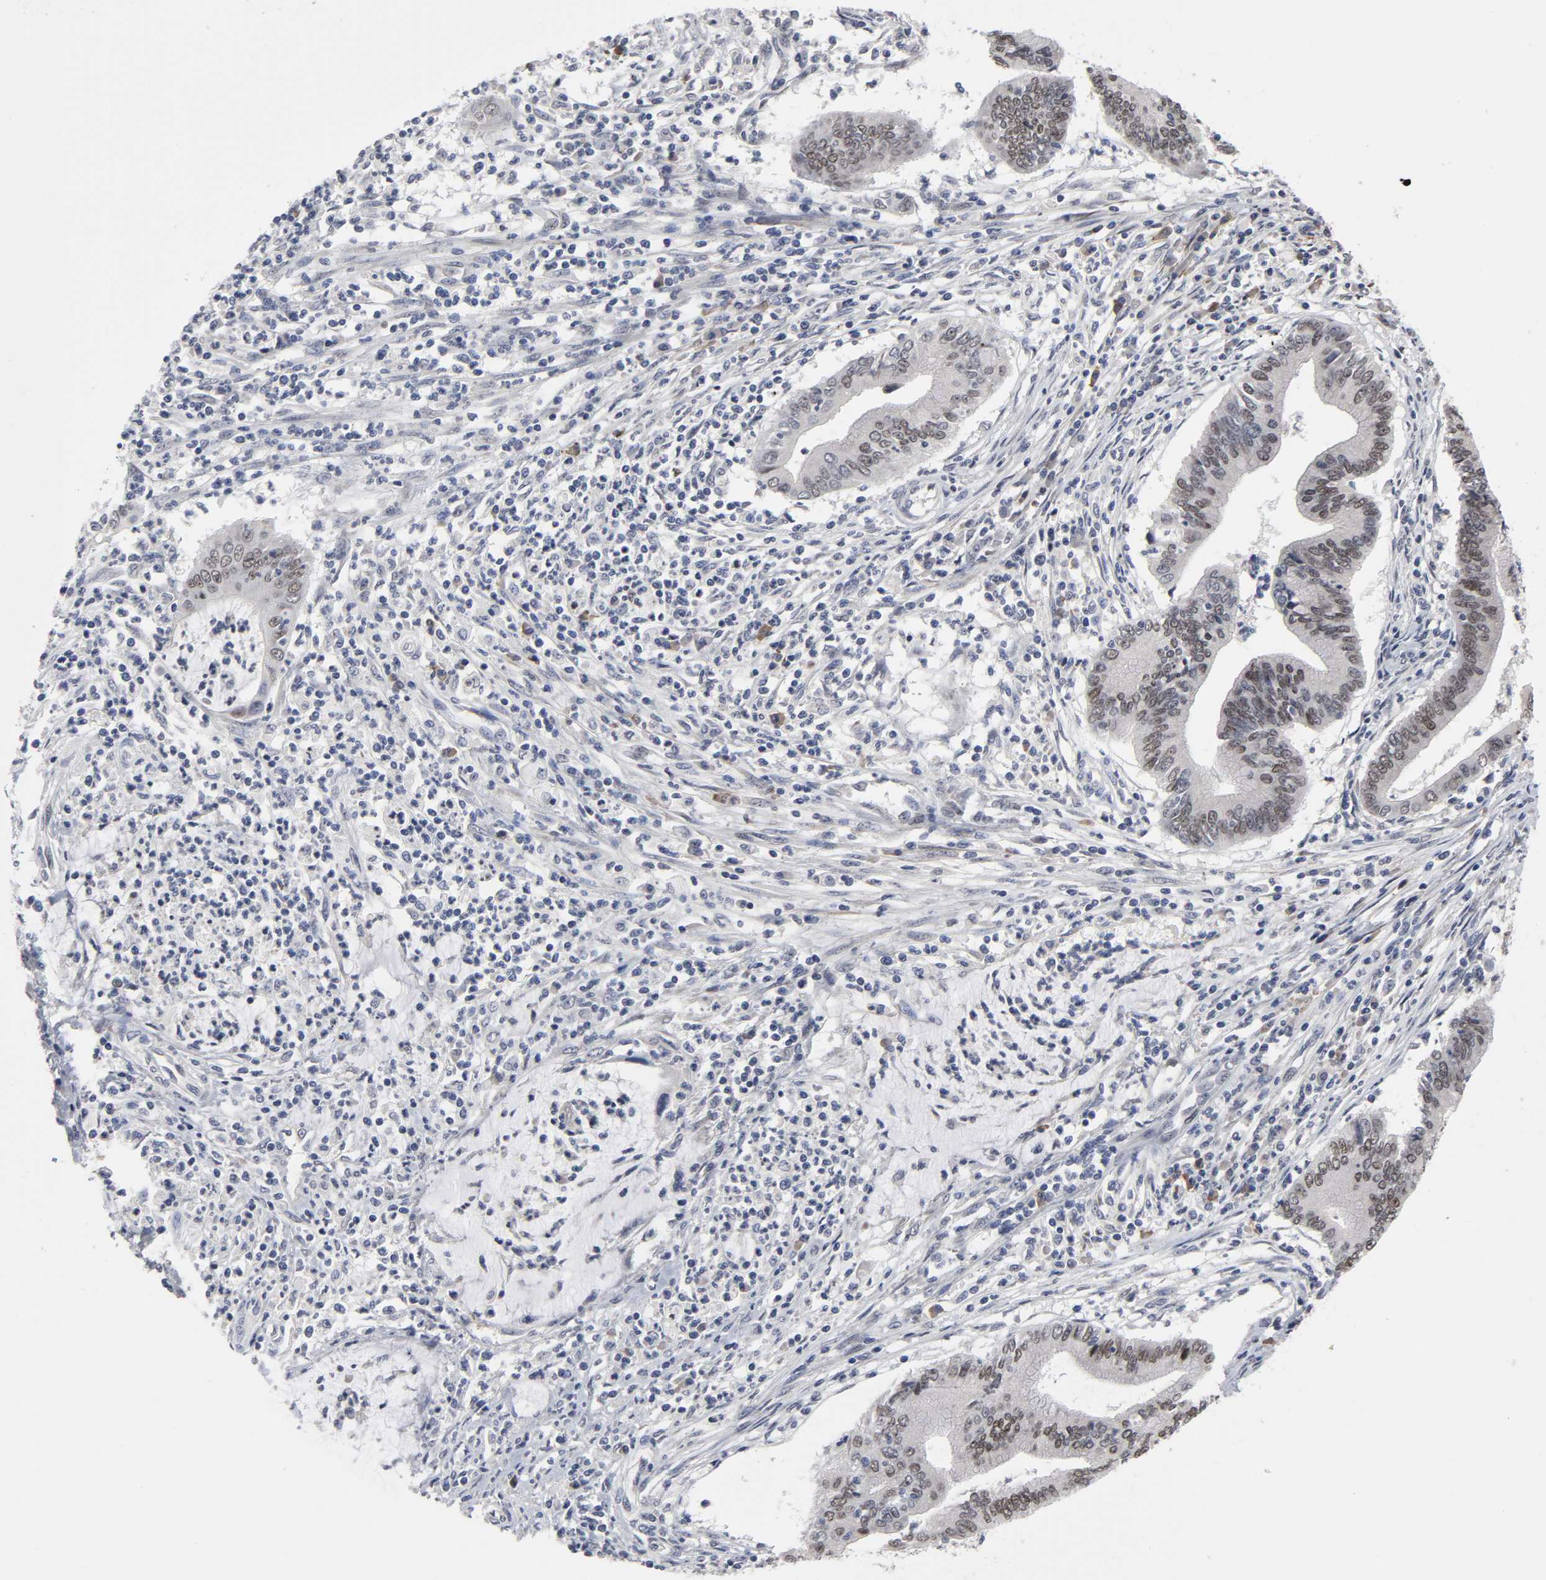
{"staining": {"intensity": "moderate", "quantity": "25%-75%", "location": "cytoplasmic/membranous"}, "tissue": "cervical cancer", "cell_type": "Tumor cells", "image_type": "cancer", "snomed": [{"axis": "morphology", "description": "Adenocarcinoma, NOS"}, {"axis": "topography", "description": "Cervix"}], "caption": "Moderate cytoplasmic/membranous expression for a protein is present in about 25%-75% of tumor cells of cervical adenocarcinoma using IHC.", "gene": "HNF4A", "patient": {"sex": "female", "age": 36}}